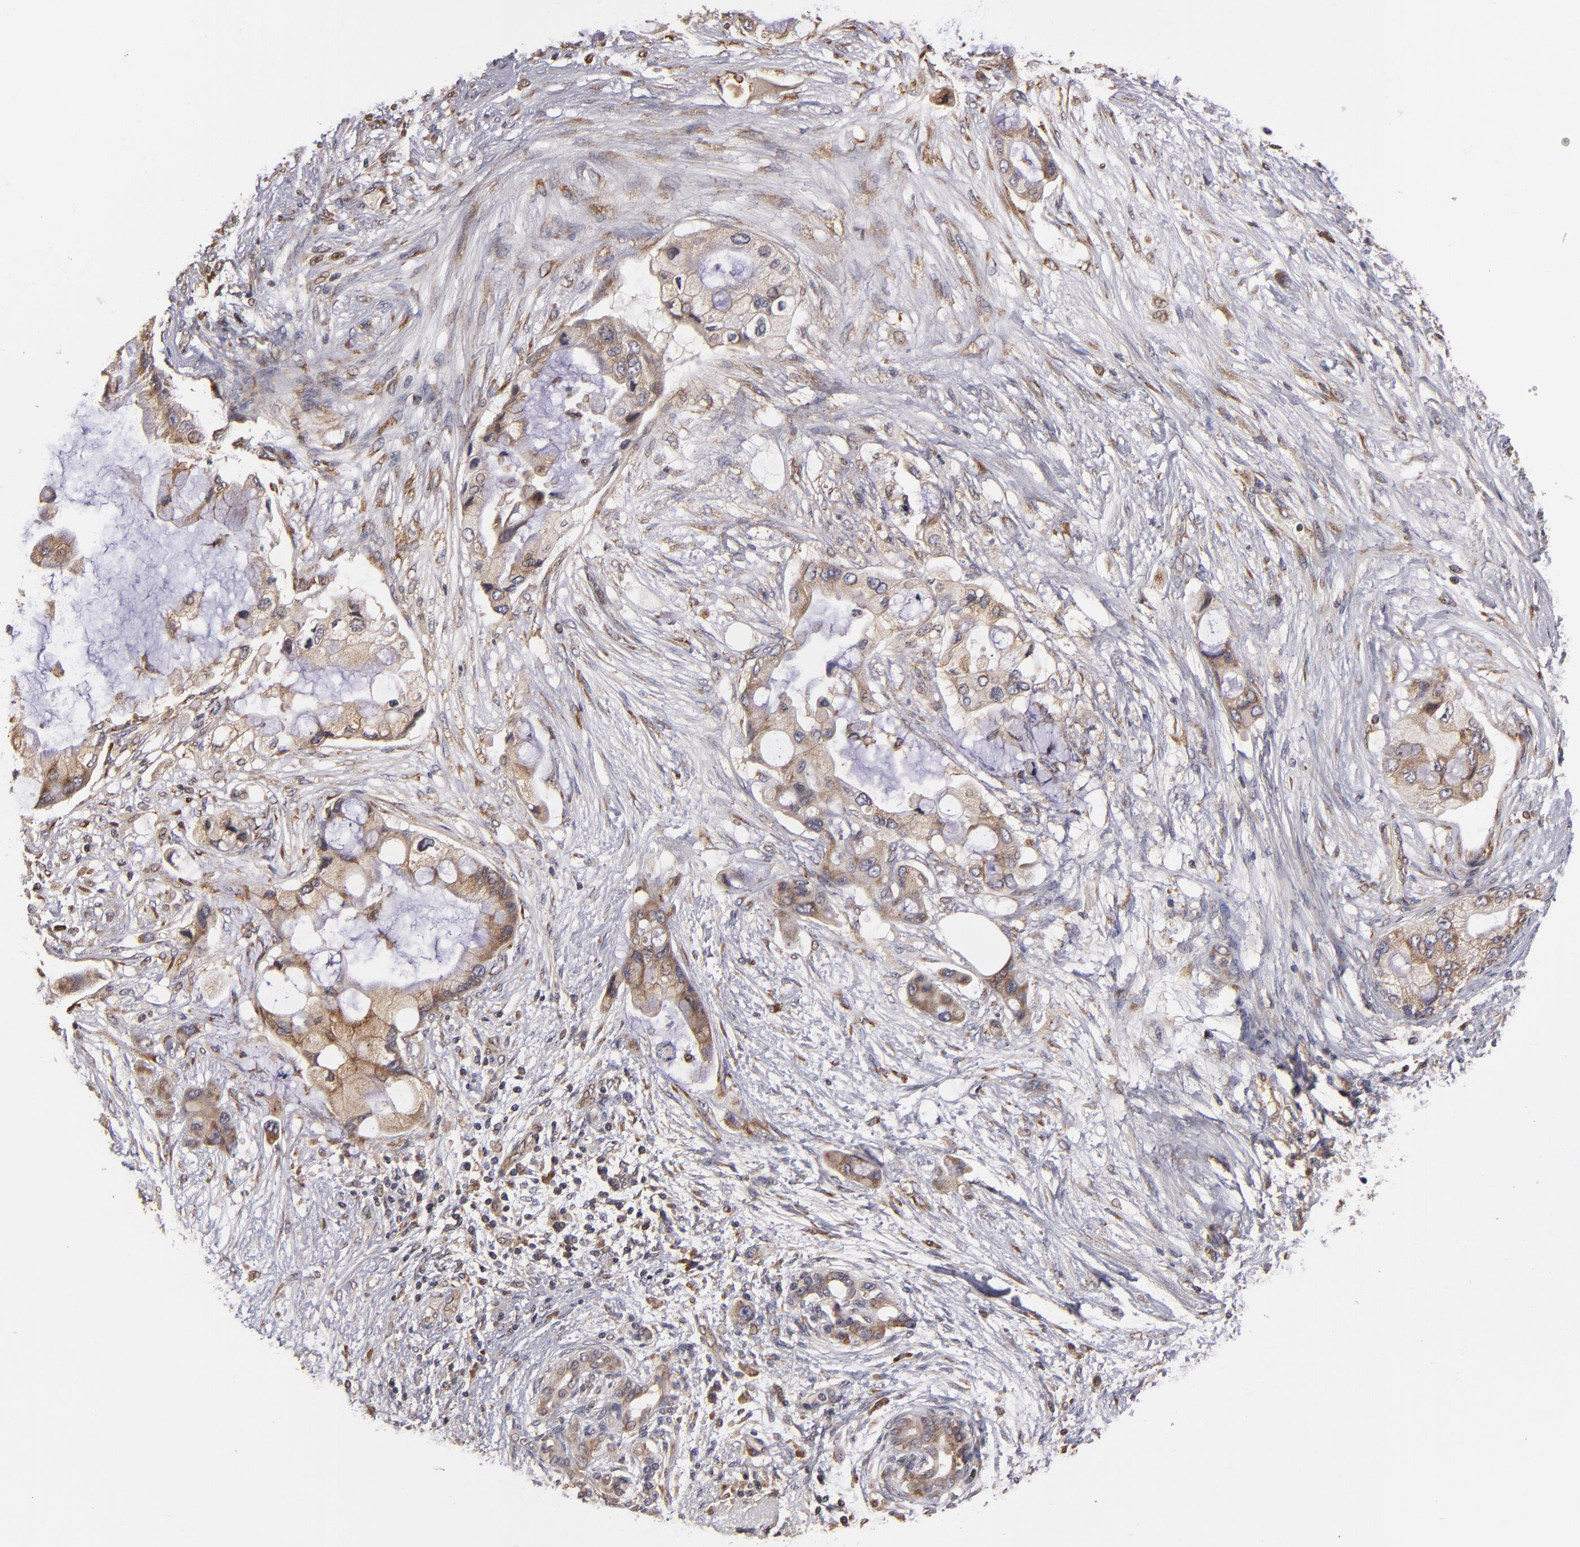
{"staining": {"intensity": "weak", "quantity": ">75%", "location": "cytoplasmic/membranous"}, "tissue": "pancreatic cancer", "cell_type": "Tumor cells", "image_type": "cancer", "snomed": [{"axis": "morphology", "description": "Adenocarcinoma, NOS"}, {"axis": "topography", "description": "Pancreas"}], "caption": "Pancreatic adenocarcinoma stained with DAB (3,3'-diaminobenzidine) immunohistochemistry (IHC) exhibits low levels of weak cytoplasmic/membranous positivity in approximately >75% of tumor cells.", "gene": "CASP1", "patient": {"sex": "female", "age": 59}}